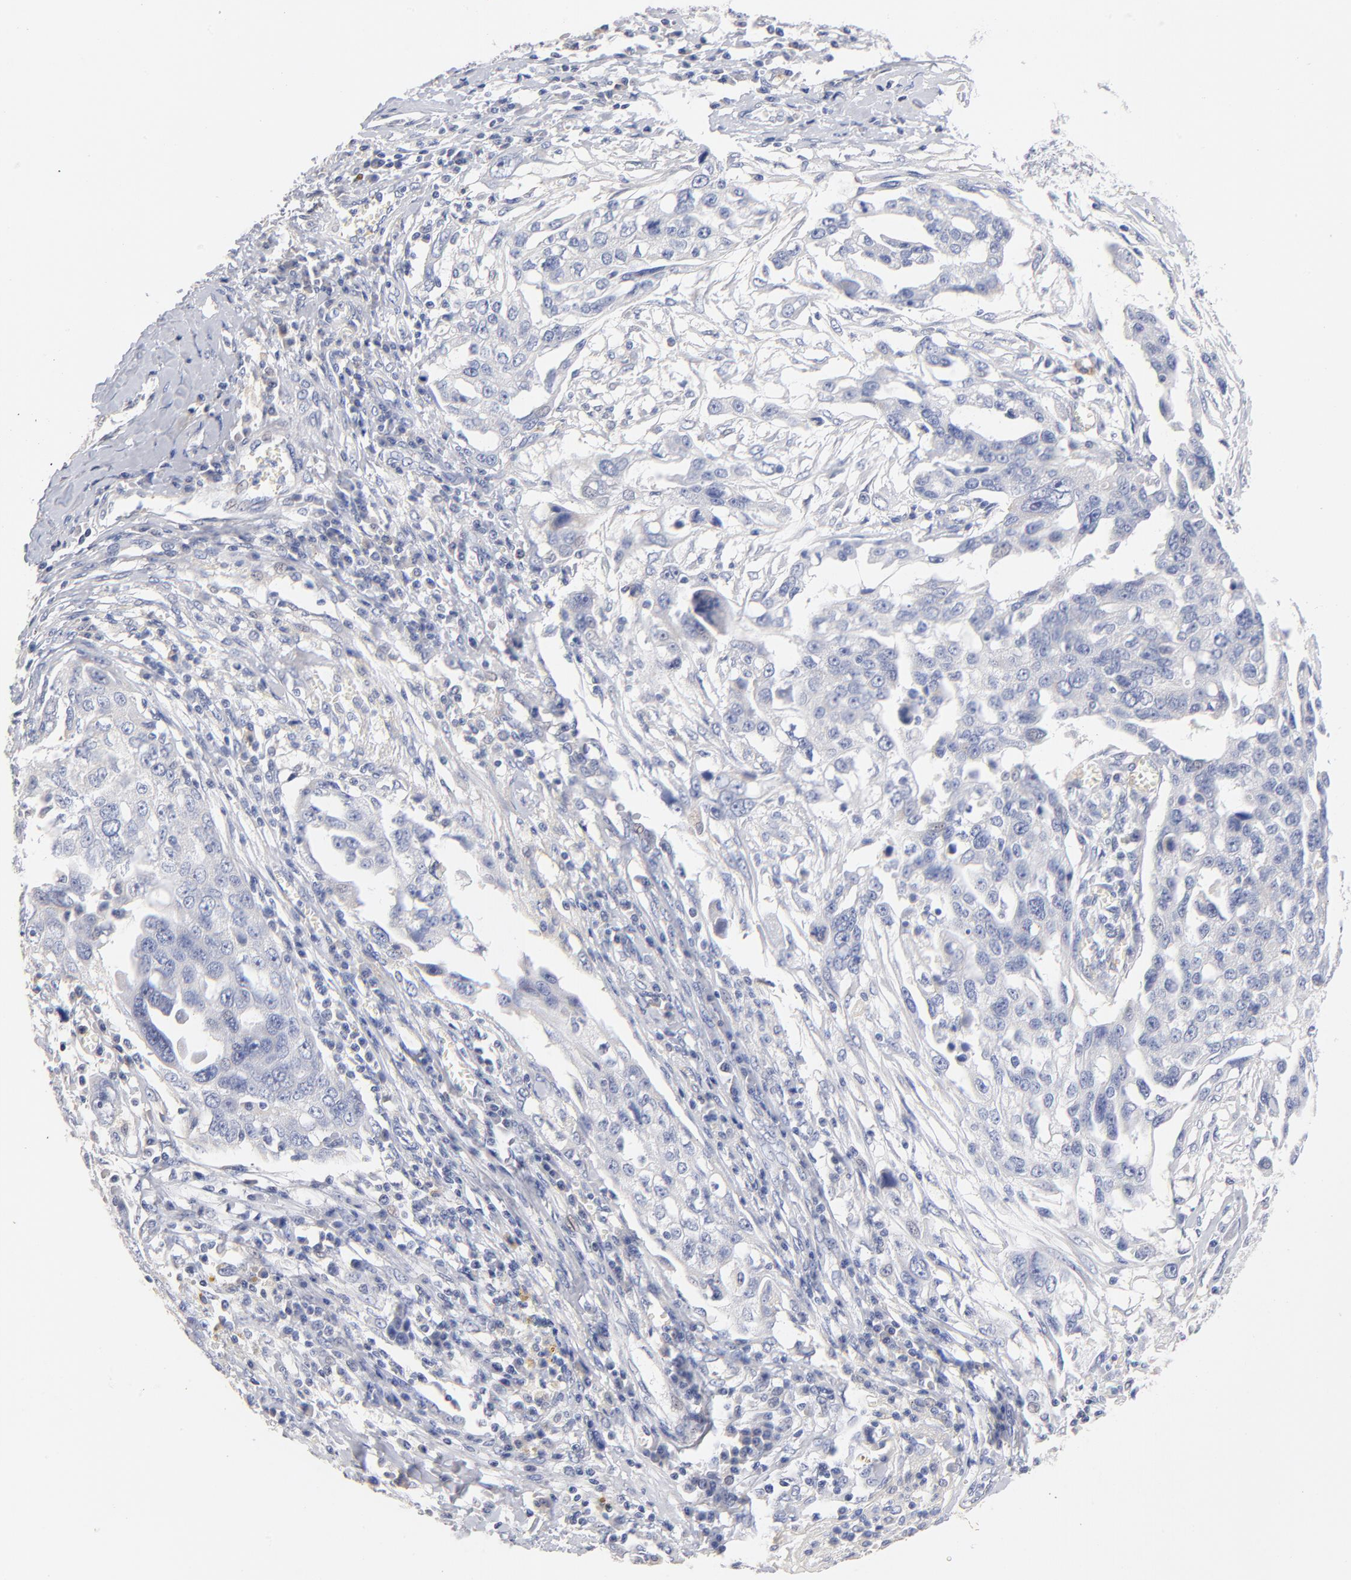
{"staining": {"intensity": "negative", "quantity": "none", "location": "none"}, "tissue": "ovarian cancer", "cell_type": "Tumor cells", "image_type": "cancer", "snomed": [{"axis": "morphology", "description": "Carcinoma, endometroid"}, {"axis": "topography", "description": "Ovary"}], "caption": "Immunohistochemistry histopathology image of neoplastic tissue: human ovarian cancer (endometroid carcinoma) stained with DAB (3,3'-diaminobenzidine) reveals no significant protein positivity in tumor cells.", "gene": "ITGA8", "patient": {"sex": "female", "age": 75}}